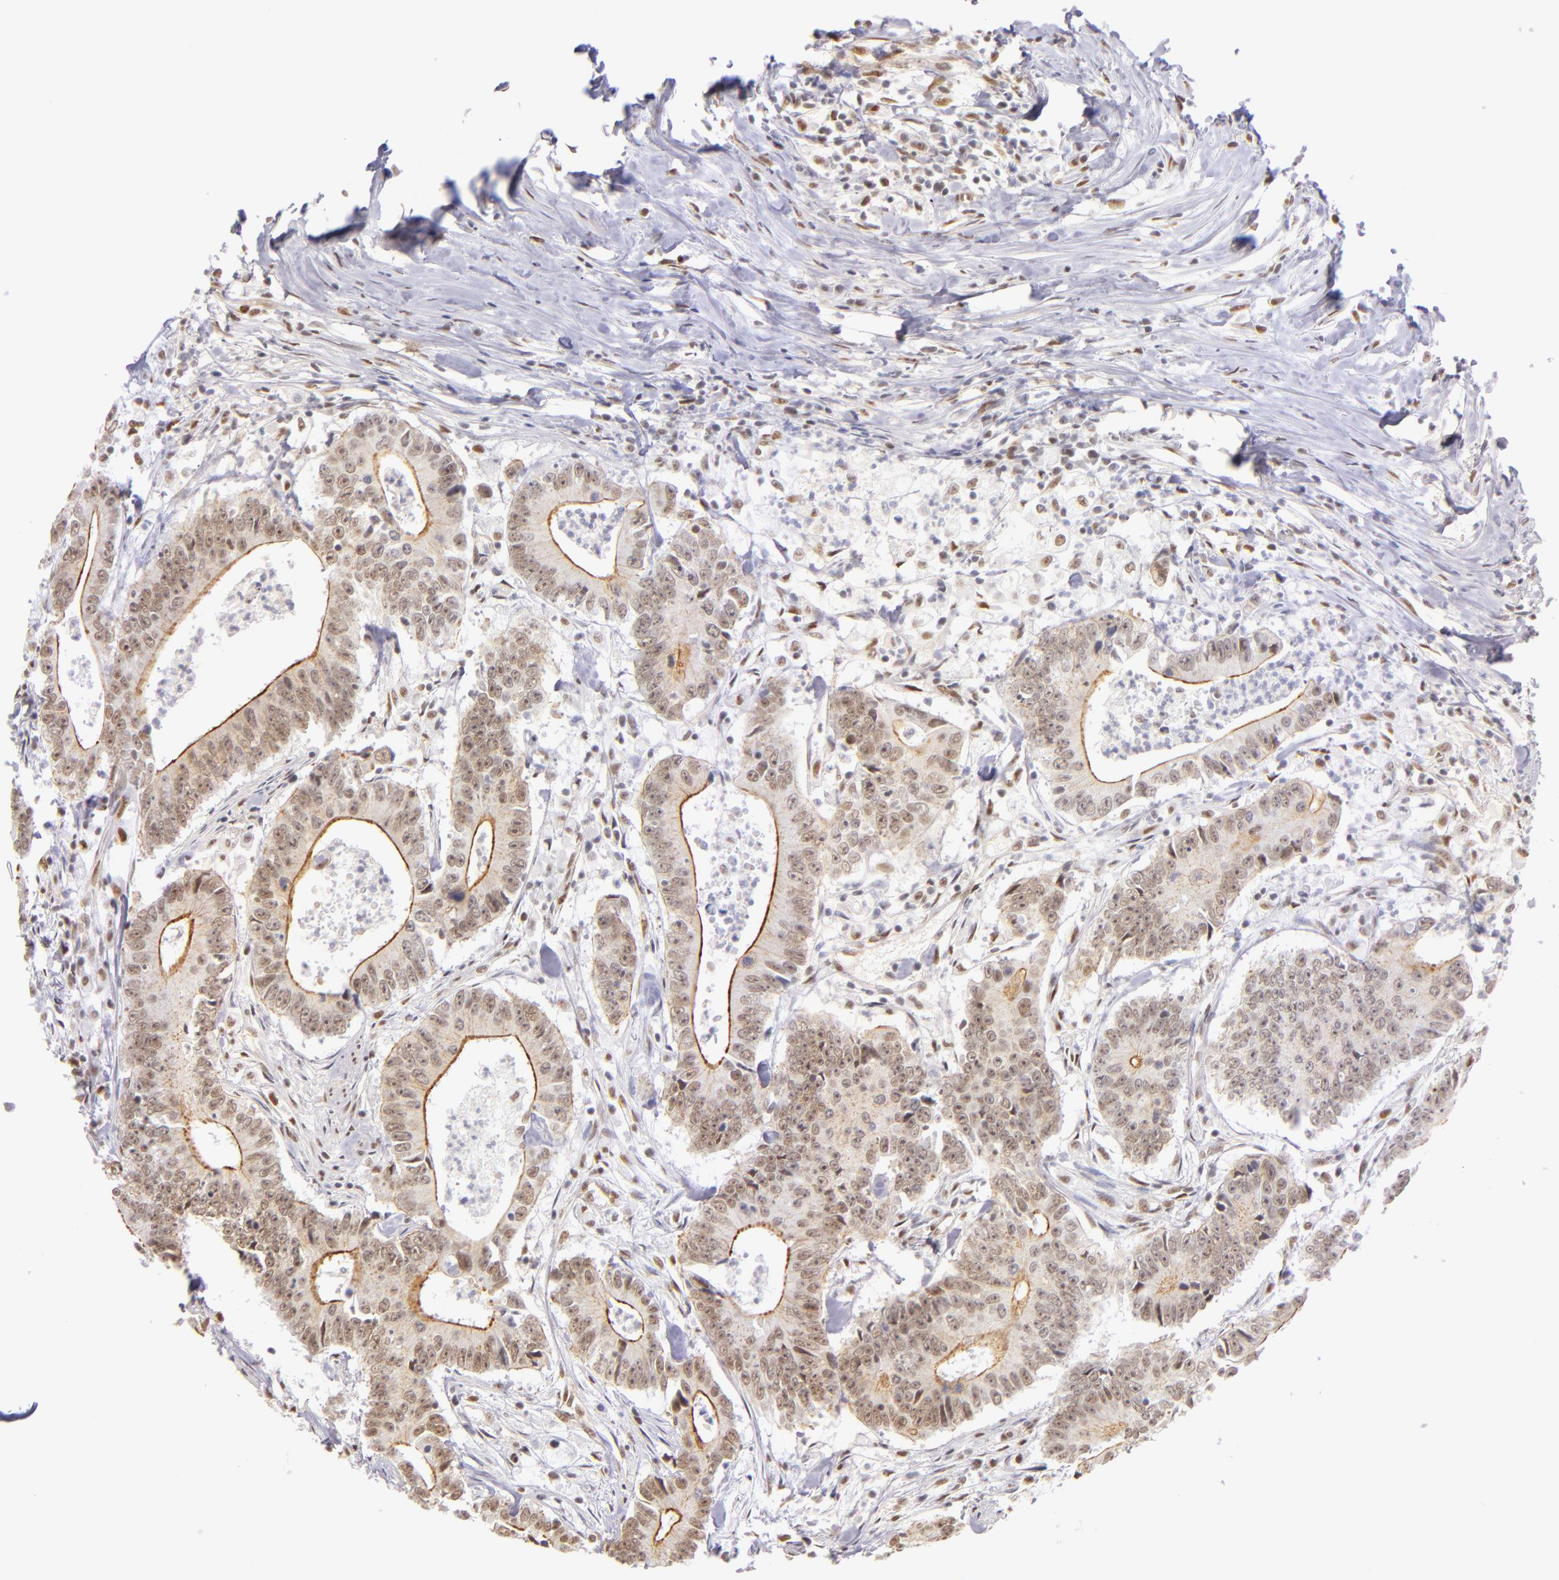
{"staining": {"intensity": "weak", "quantity": ">75%", "location": "nuclear"}, "tissue": "colorectal cancer", "cell_type": "Tumor cells", "image_type": "cancer", "snomed": [{"axis": "morphology", "description": "Adenocarcinoma, NOS"}, {"axis": "topography", "description": "Colon"}], "caption": "Brown immunohistochemical staining in human adenocarcinoma (colorectal) shows weak nuclear positivity in approximately >75% of tumor cells.", "gene": "NCOR2", "patient": {"sex": "male", "age": 55}}